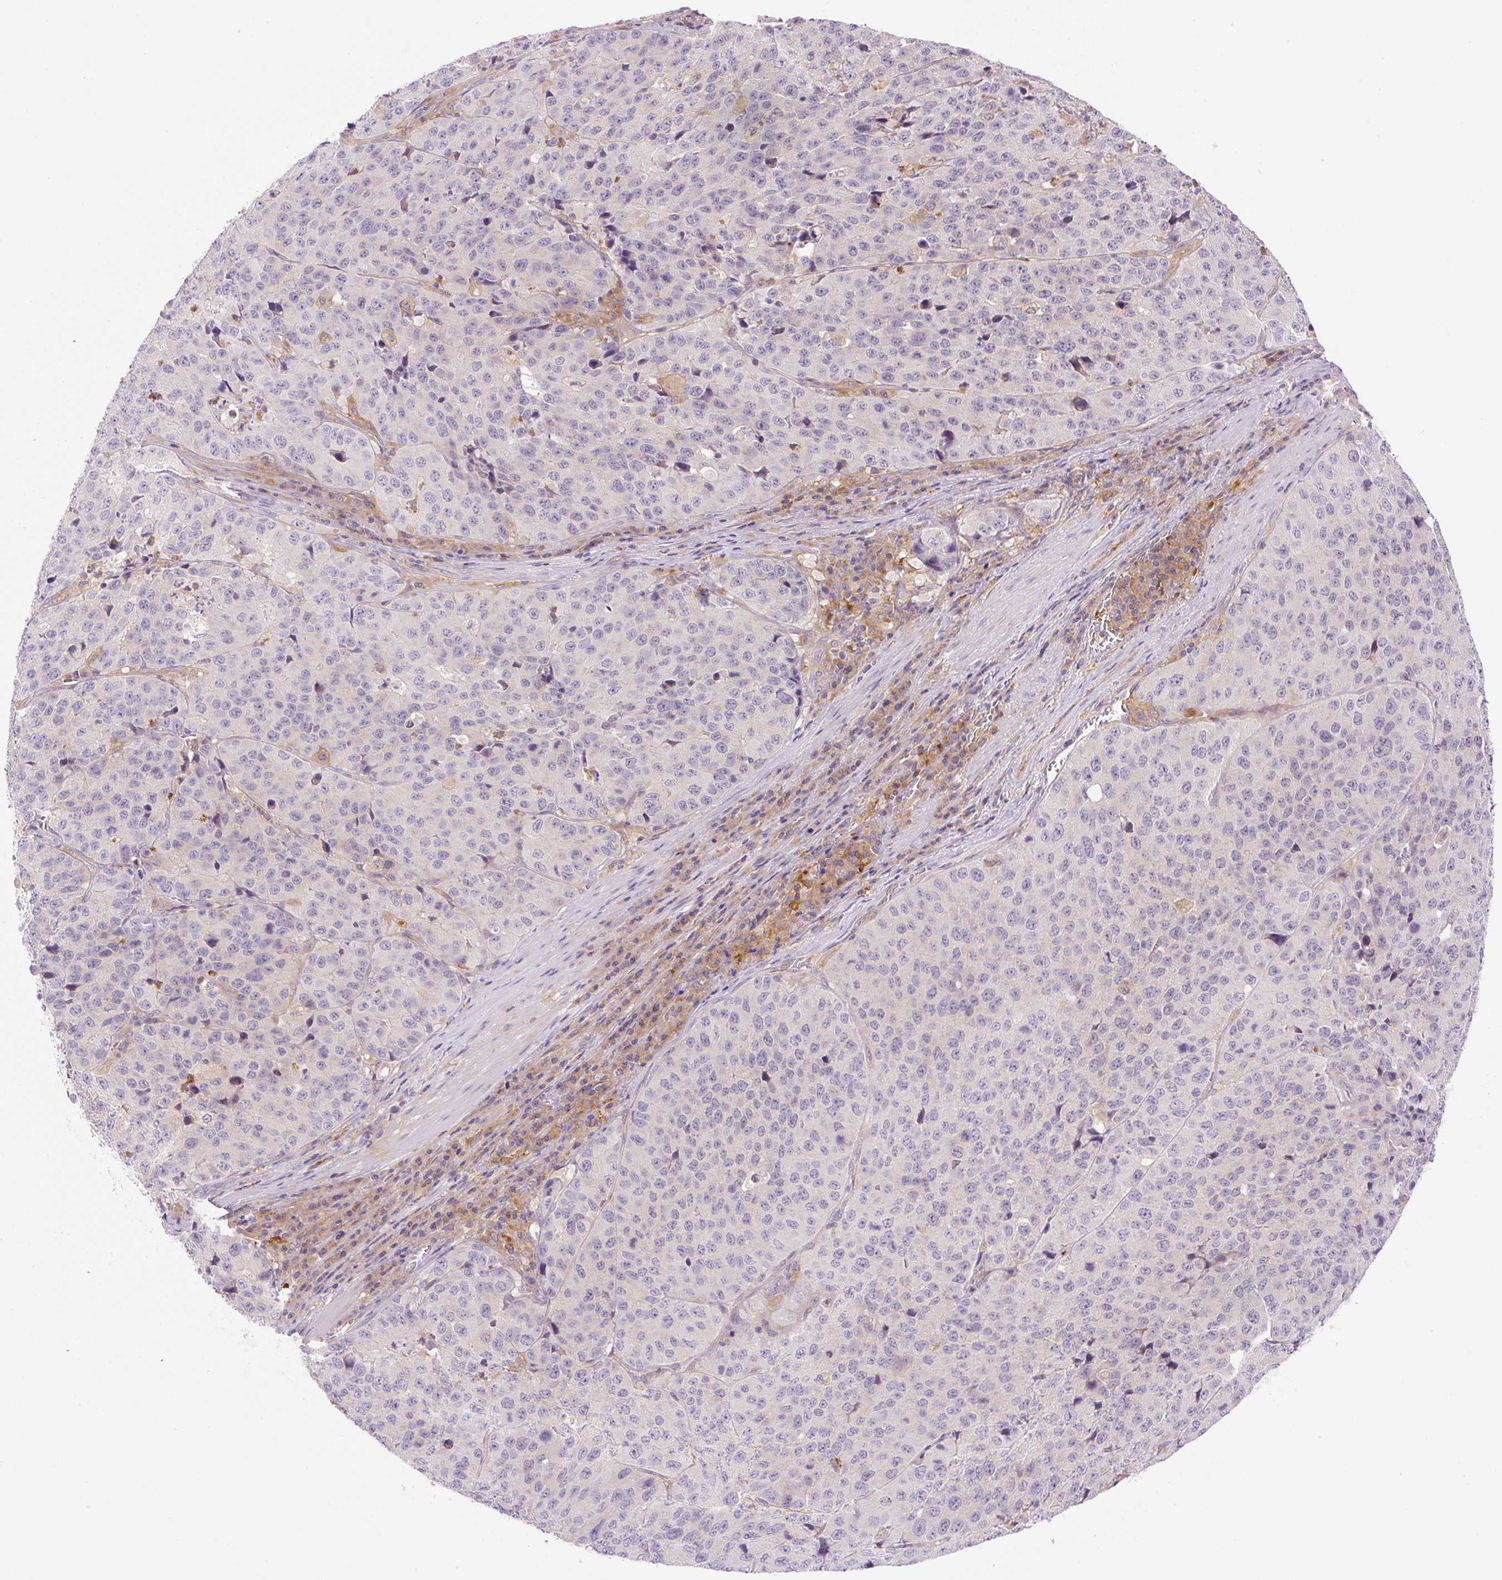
{"staining": {"intensity": "negative", "quantity": "none", "location": "none"}, "tissue": "stomach cancer", "cell_type": "Tumor cells", "image_type": "cancer", "snomed": [{"axis": "morphology", "description": "Adenocarcinoma, NOS"}, {"axis": "topography", "description": "Stomach"}], "caption": "IHC of human adenocarcinoma (stomach) shows no expression in tumor cells.", "gene": "OMA1", "patient": {"sex": "male", "age": 71}}